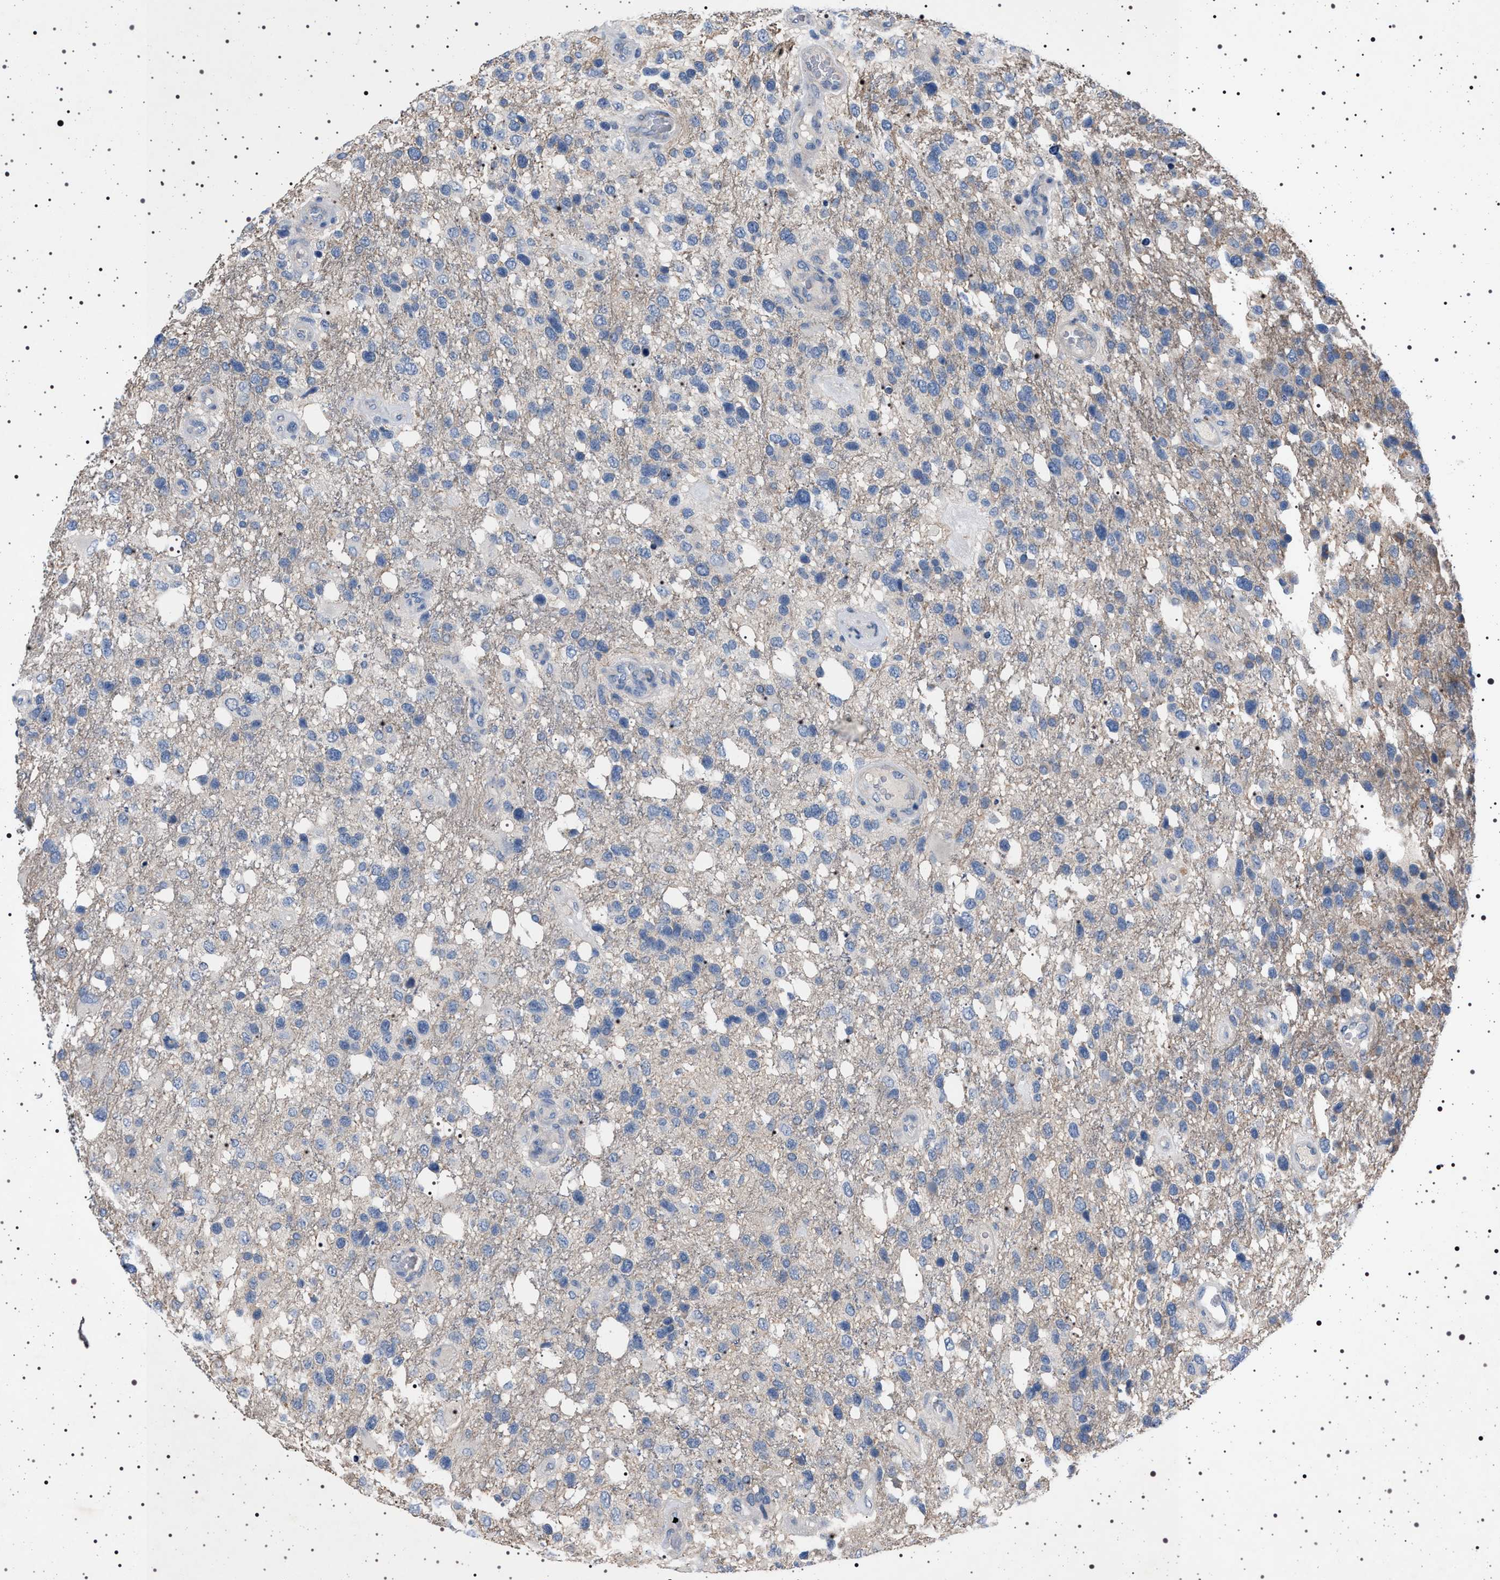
{"staining": {"intensity": "negative", "quantity": "none", "location": "none"}, "tissue": "glioma", "cell_type": "Tumor cells", "image_type": "cancer", "snomed": [{"axis": "morphology", "description": "Glioma, malignant, High grade"}, {"axis": "topography", "description": "Brain"}], "caption": "Immunohistochemistry photomicrograph of glioma stained for a protein (brown), which reveals no positivity in tumor cells.", "gene": "NAT9", "patient": {"sex": "female", "age": 58}}